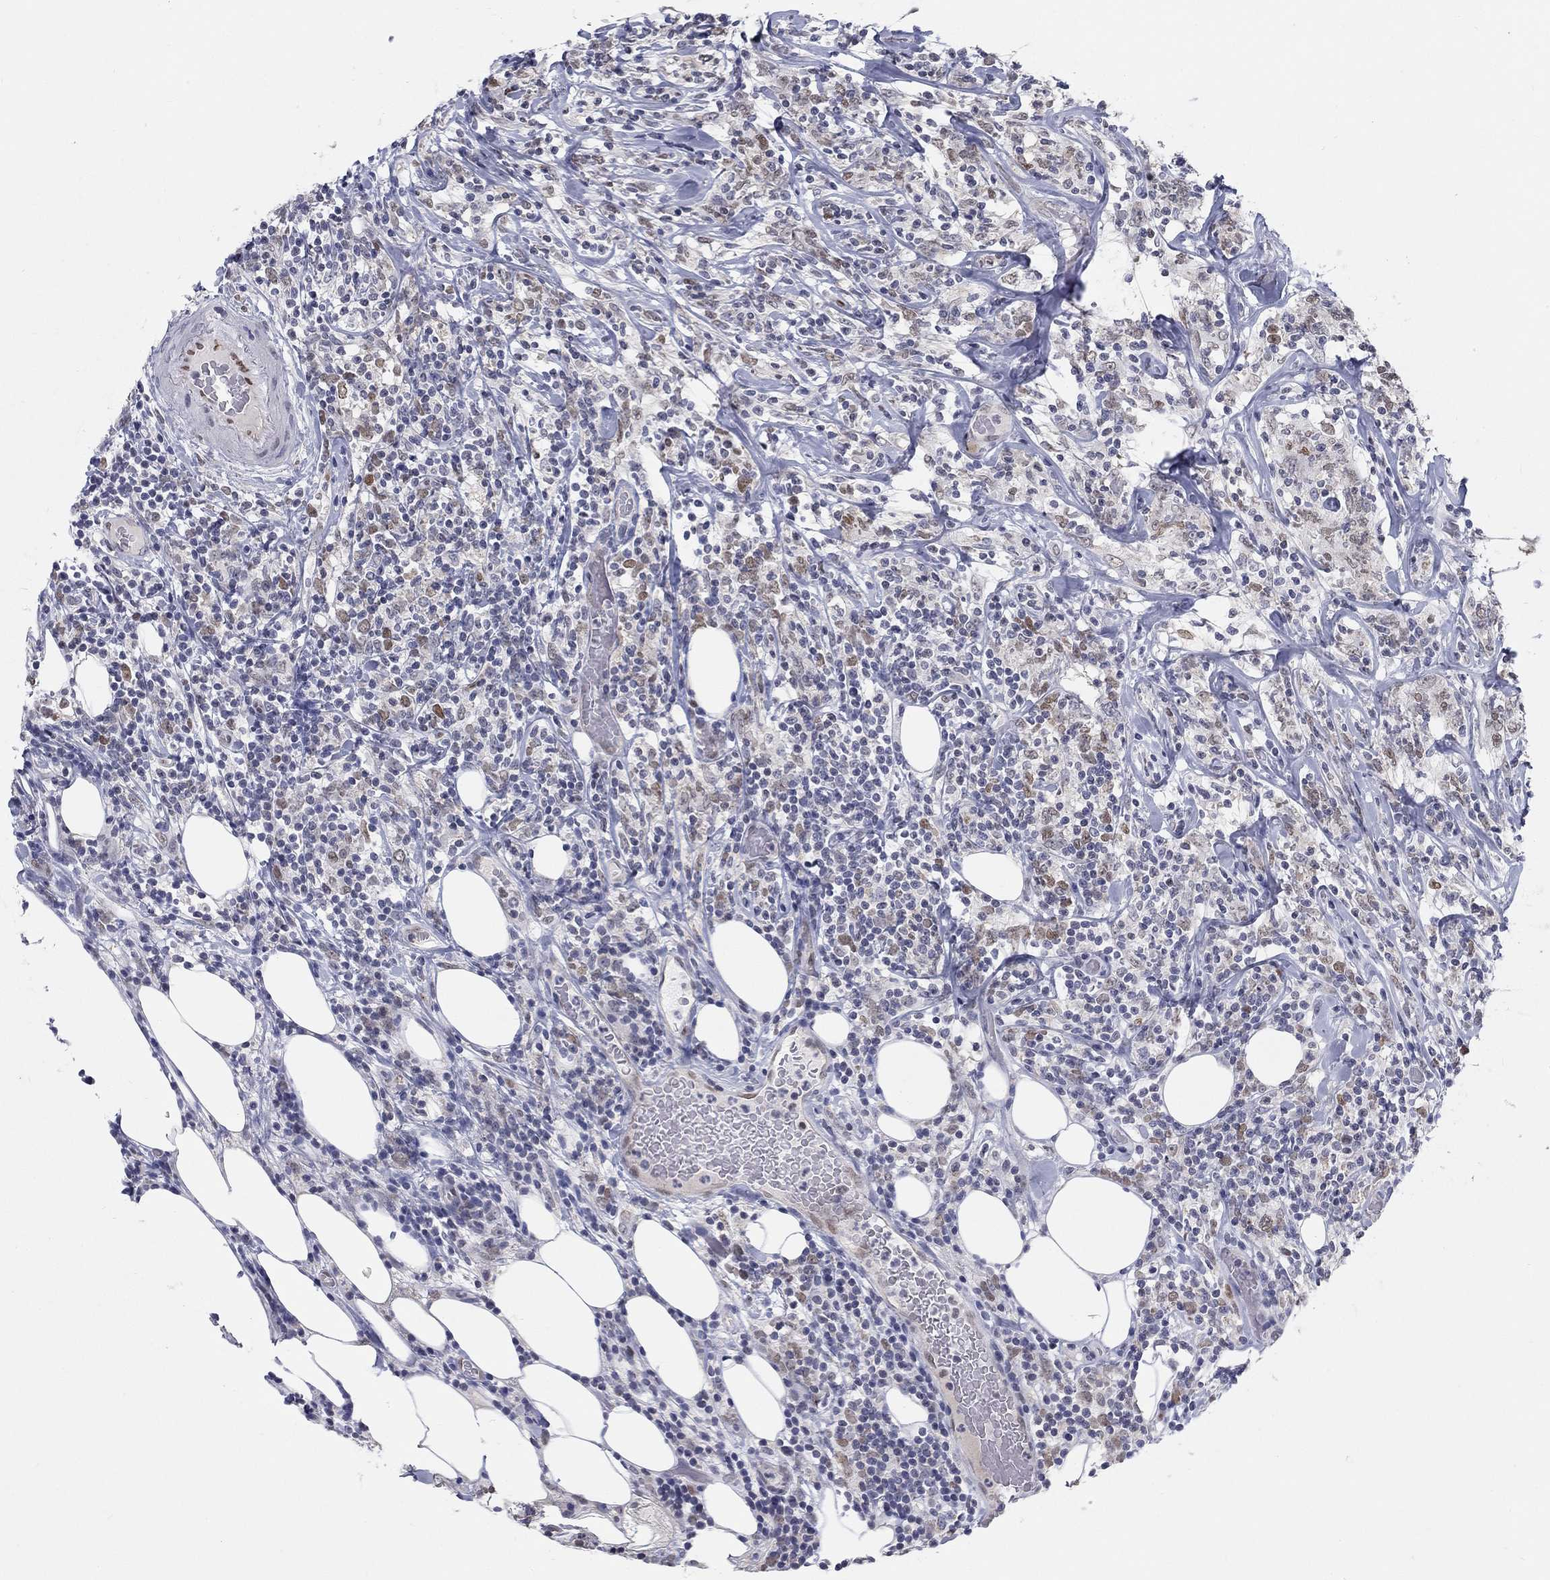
{"staining": {"intensity": "negative", "quantity": "none", "location": "none"}, "tissue": "lymphoma", "cell_type": "Tumor cells", "image_type": "cancer", "snomed": [{"axis": "morphology", "description": "Malignant lymphoma, non-Hodgkin's type, High grade"}, {"axis": "topography", "description": "Lymph node"}], "caption": "Human high-grade malignant lymphoma, non-Hodgkin's type stained for a protein using immunohistochemistry (IHC) exhibits no positivity in tumor cells.", "gene": "GCFC2", "patient": {"sex": "female", "age": 84}}